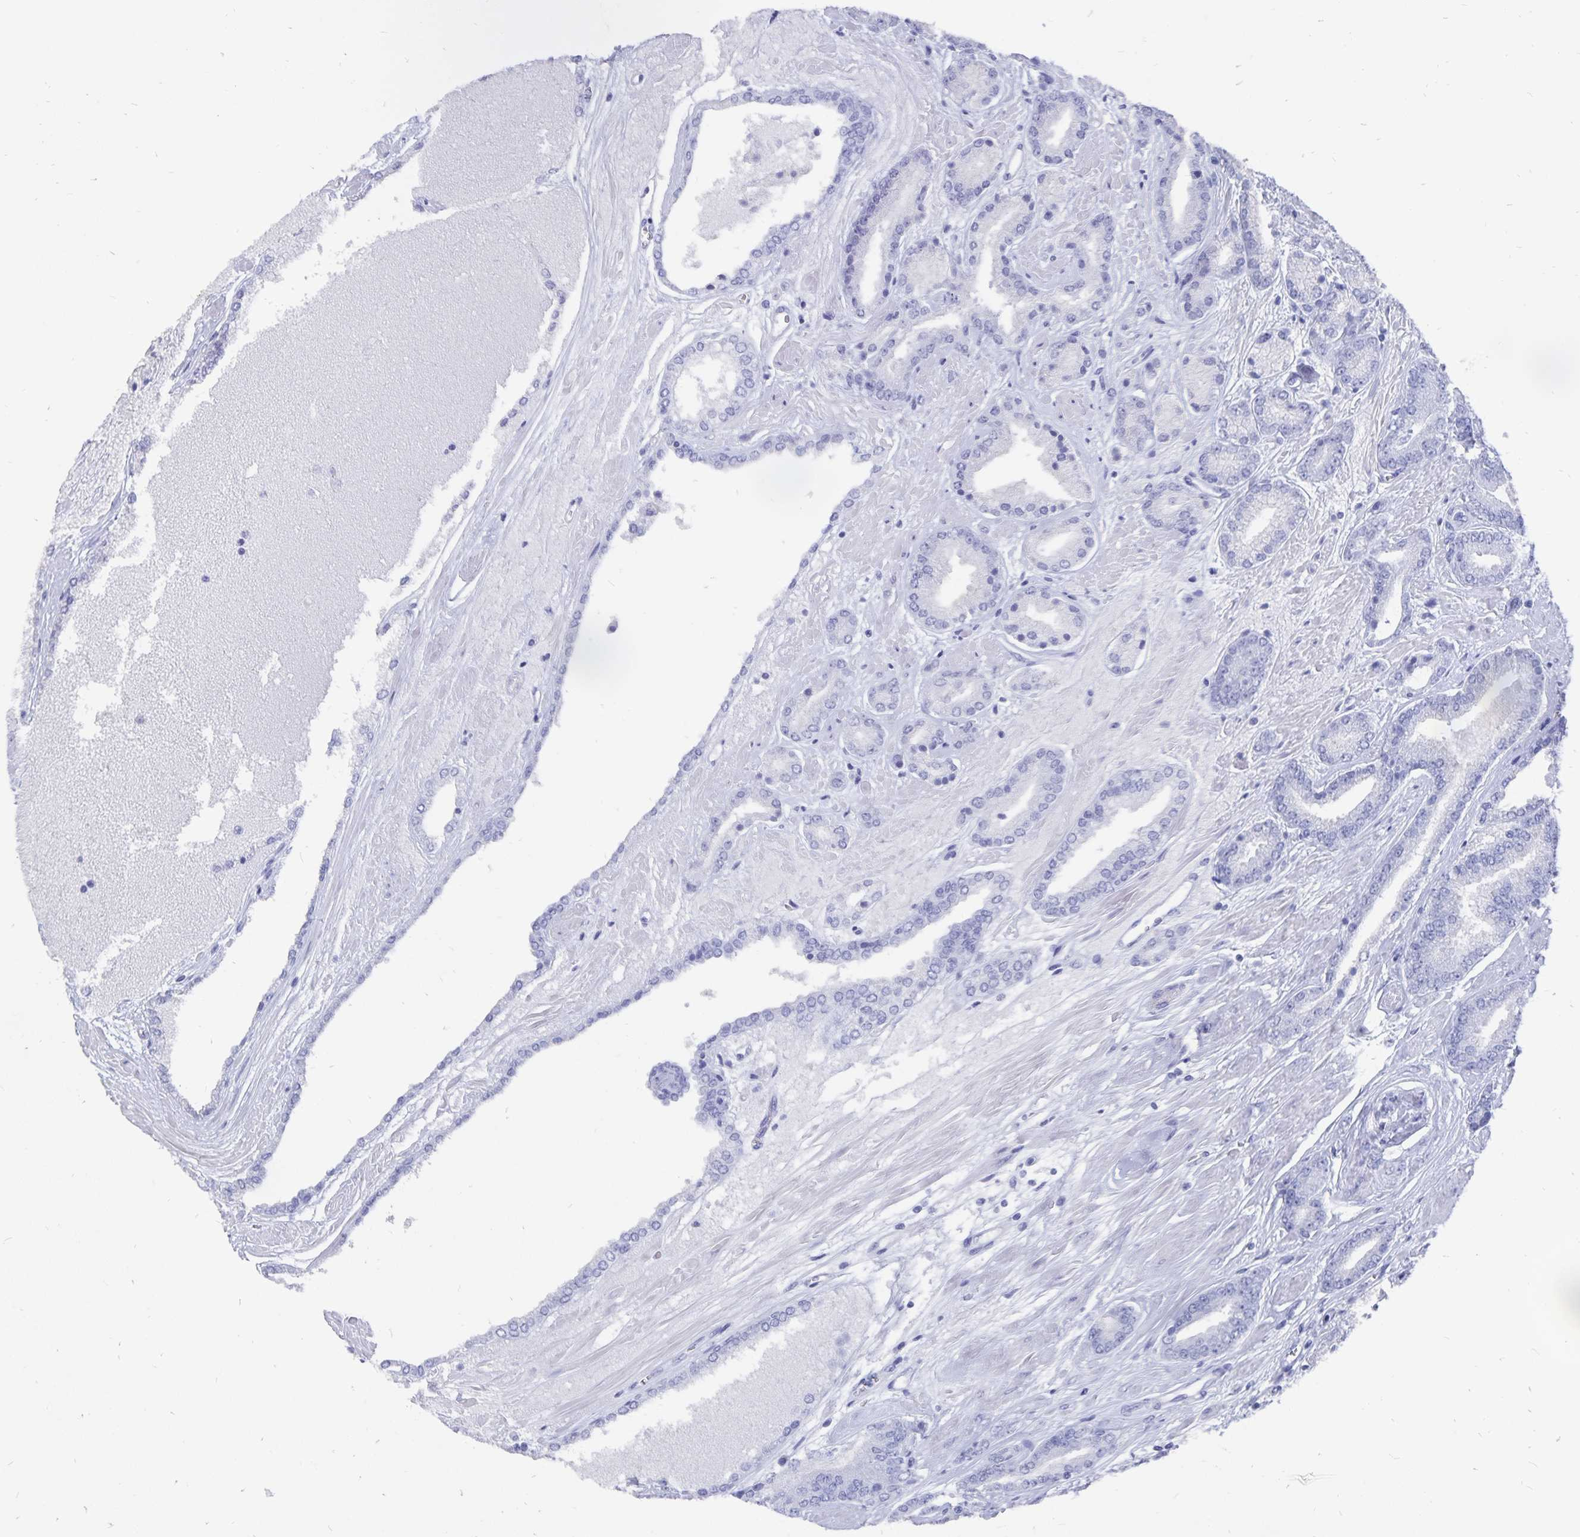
{"staining": {"intensity": "negative", "quantity": "none", "location": "none"}, "tissue": "prostate cancer", "cell_type": "Tumor cells", "image_type": "cancer", "snomed": [{"axis": "morphology", "description": "Adenocarcinoma, High grade"}, {"axis": "topography", "description": "Prostate"}], "caption": "Protein analysis of high-grade adenocarcinoma (prostate) displays no significant staining in tumor cells.", "gene": "ADH1A", "patient": {"sex": "male", "age": 56}}